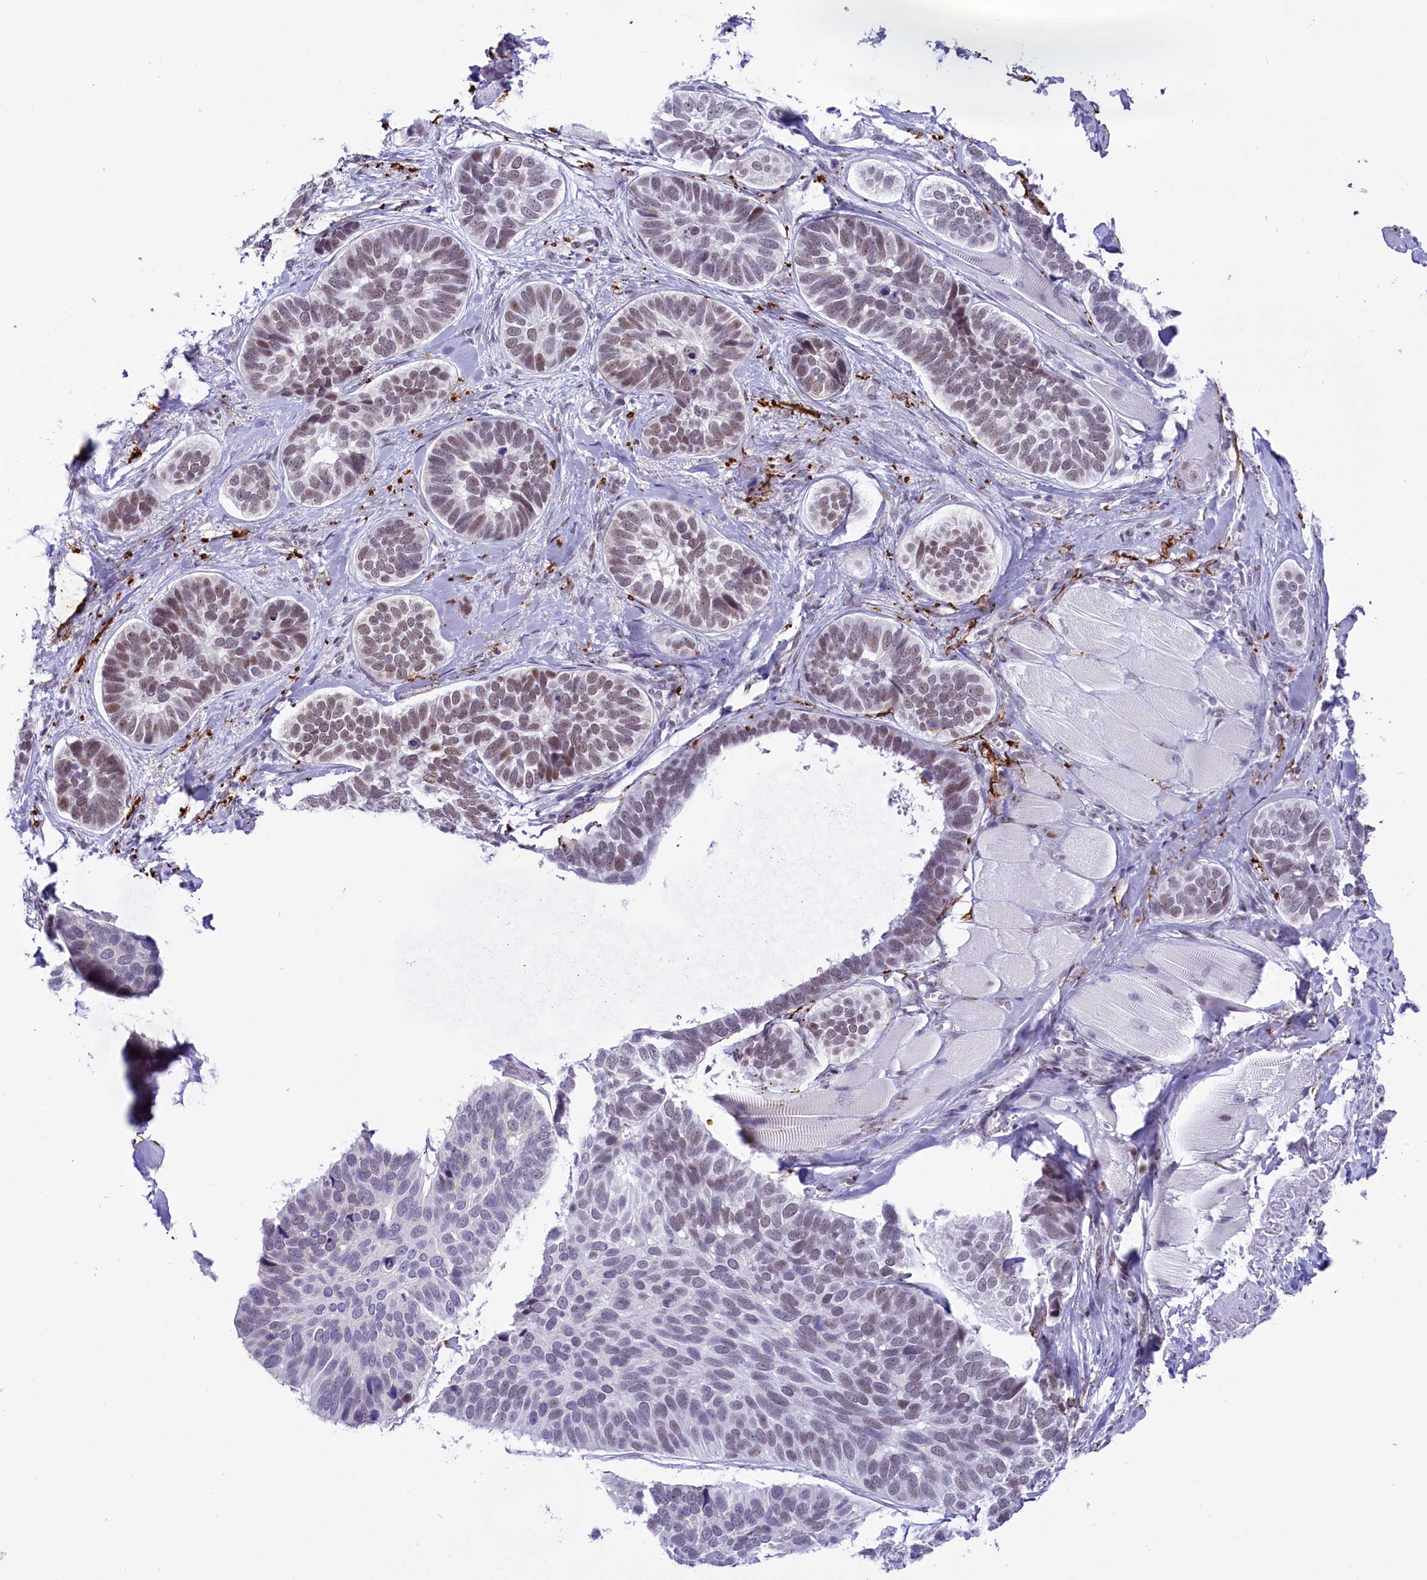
{"staining": {"intensity": "weak", "quantity": "25%-75%", "location": "nuclear"}, "tissue": "skin cancer", "cell_type": "Tumor cells", "image_type": "cancer", "snomed": [{"axis": "morphology", "description": "Basal cell carcinoma"}, {"axis": "topography", "description": "Skin"}], "caption": "Weak nuclear positivity is identified in about 25%-75% of tumor cells in basal cell carcinoma (skin).", "gene": "RPS6KB1", "patient": {"sex": "male", "age": 62}}